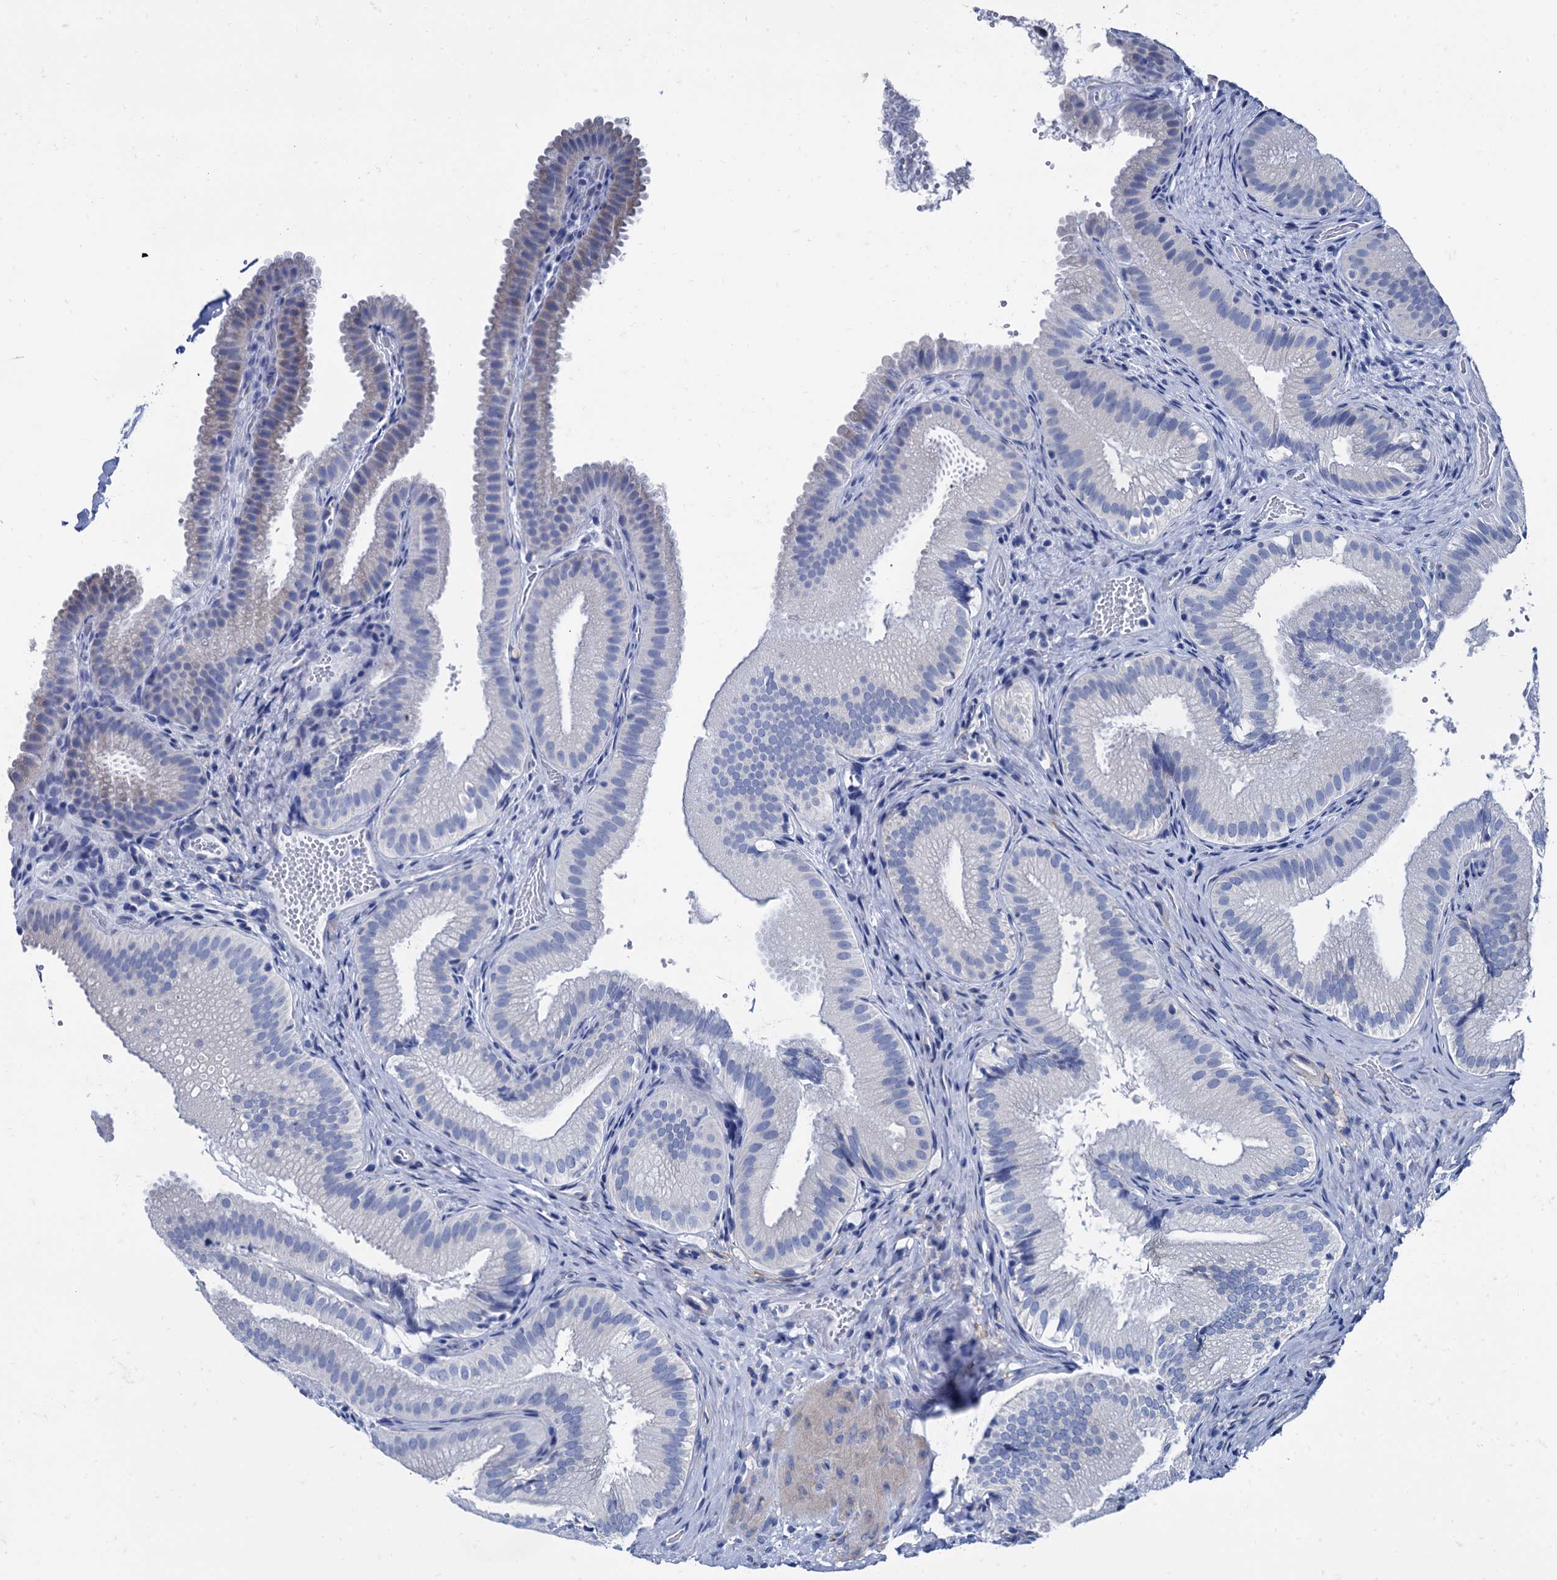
{"staining": {"intensity": "negative", "quantity": "none", "location": "none"}, "tissue": "gallbladder", "cell_type": "Glandular cells", "image_type": "normal", "snomed": [{"axis": "morphology", "description": "Normal tissue, NOS"}, {"axis": "topography", "description": "Gallbladder"}], "caption": "DAB immunohistochemical staining of benign gallbladder demonstrates no significant staining in glandular cells.", "gene": "FOXR2", "patient": {"sex": "female", "age": 30}}